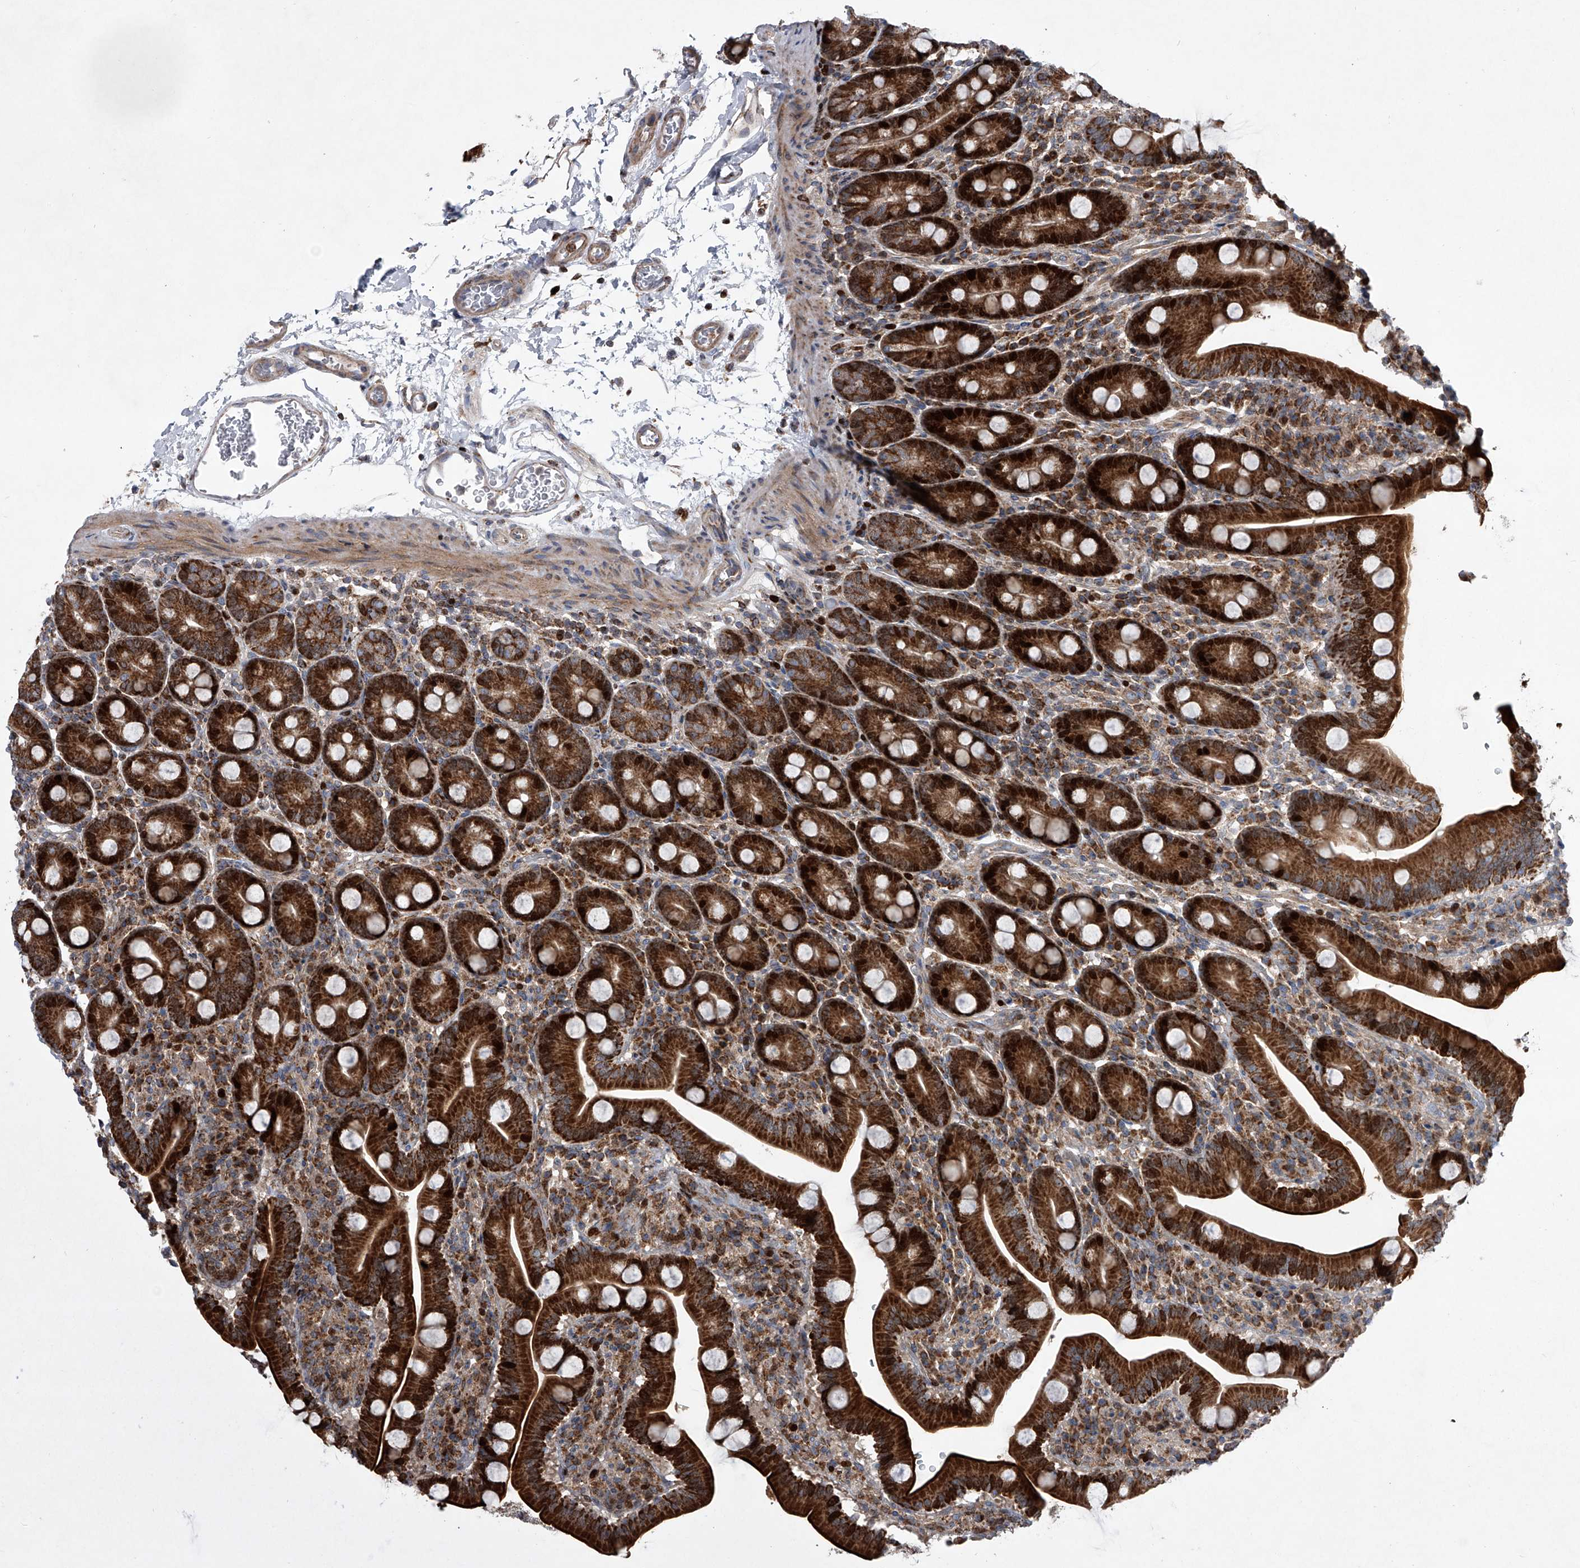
{"staining": {"intensity": "strong", "quantity": ">75%", "location": "cytoplasmic/membranous,nuclear"}, "tissue": "duodenum", "cell_type": "Glandular cells", "image_type": "normal", "snomed": [{"axis": "morphology", "description": "Normal tissue, NOS"}, {"axis": "topography", "description": "Duodenum"}], "caption": "This is a histology image of IHC staining of benign duodenum, which shows strong expression in the cytoplasmic/membranous,nuclear of glandular cells.", "gene": "STRADA", "patient": {"sex": "male", "age": 35}}